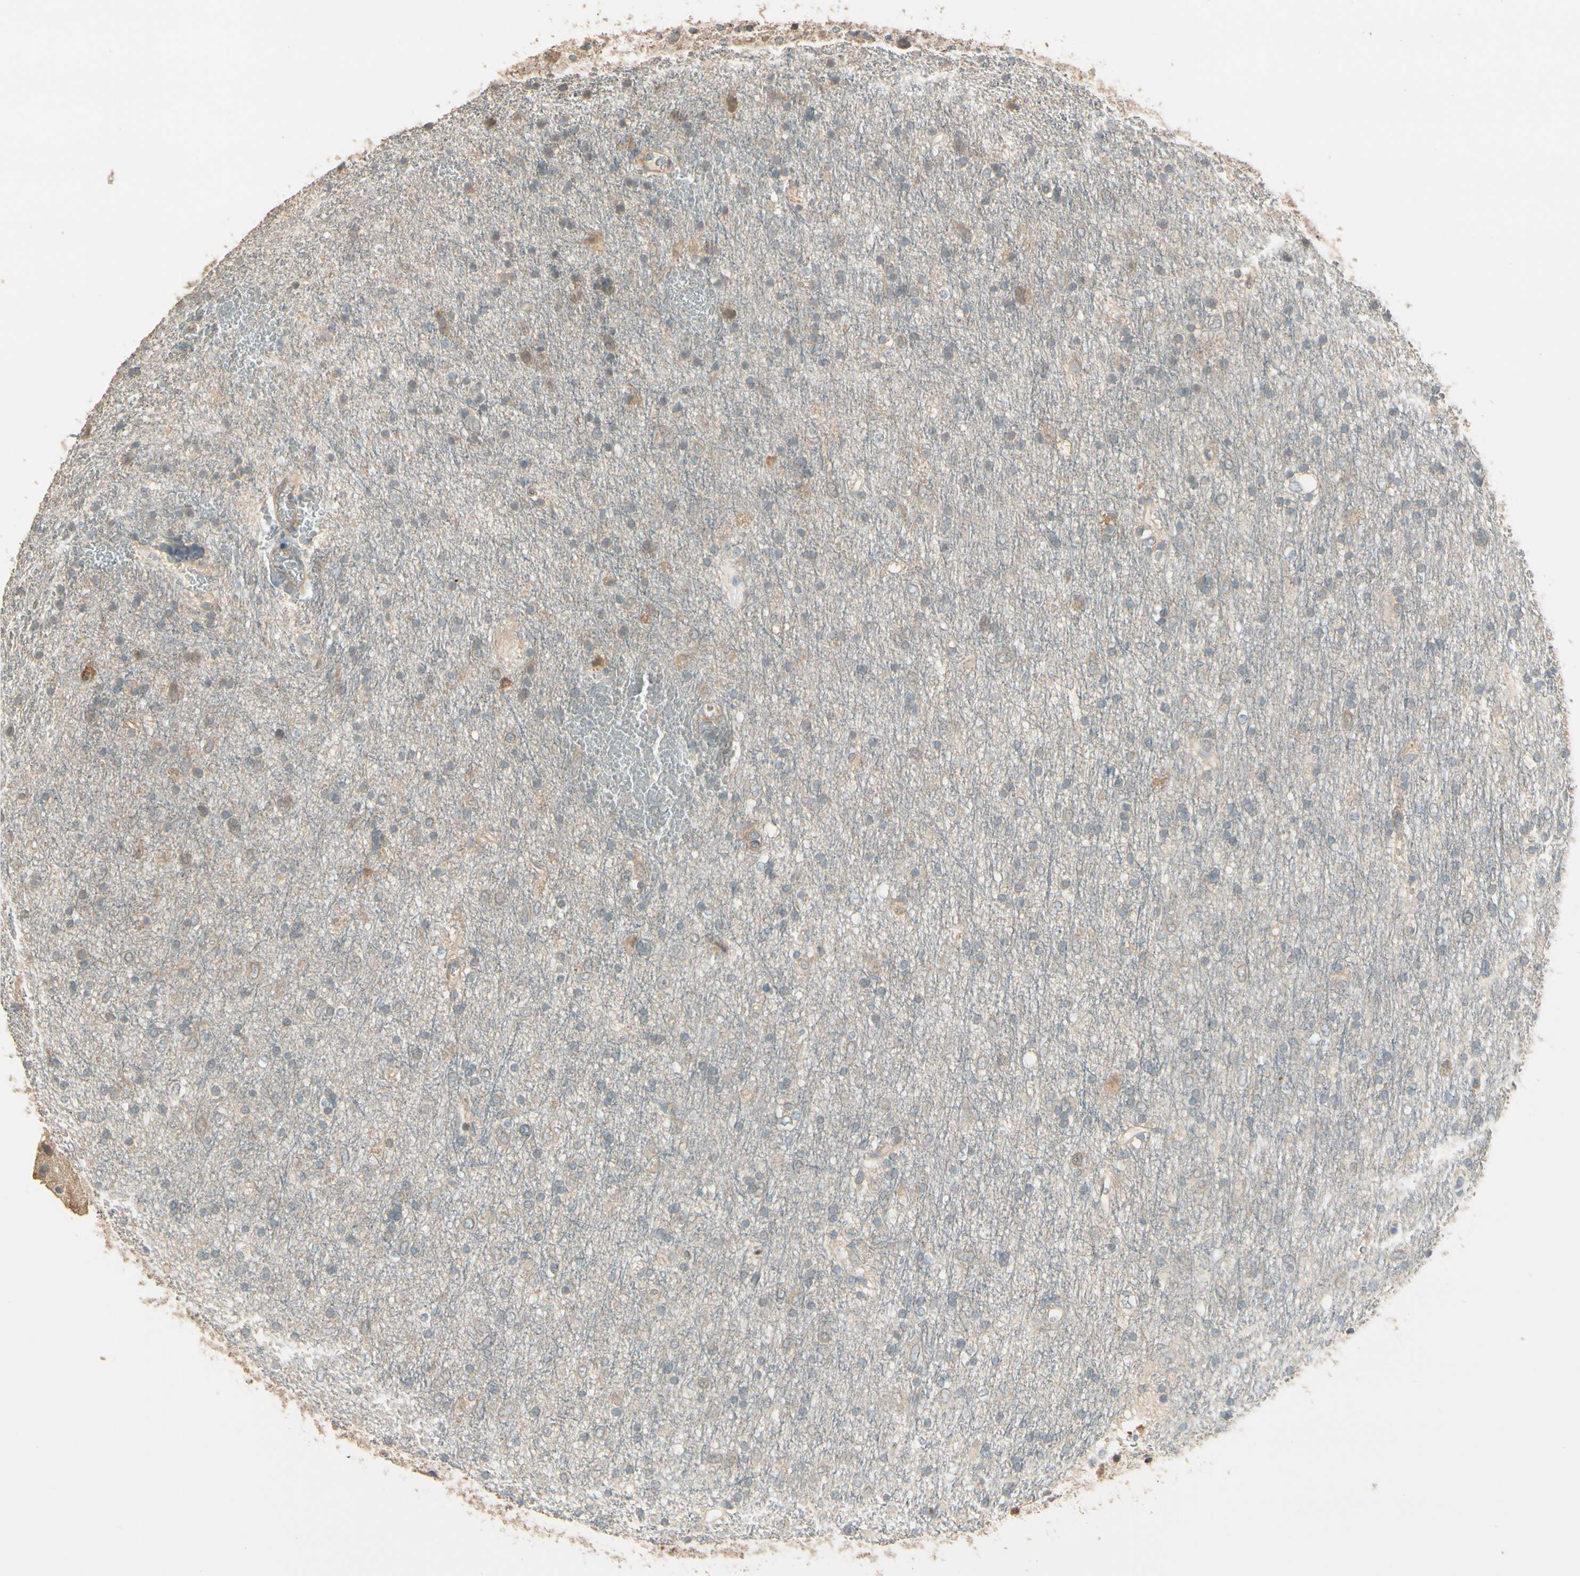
{"staining": {"intensity": "weak", "quantity": "<25%", "location": "cytoplasmic/membranous"}, "tissue": "glioma", "cell_type": "Tumor cells", "image_type": "cancer", "snomed": [{"axis": "morphology", "description": "Glioma, malignant, Low grade"}, {"axis": "topography", "description": "Brain"}], "caption": "Tumor cells are negative for brown protein staining in glioma.", "gene": "PLXNA1", "patient": {"sex": "male", "age": 77}}